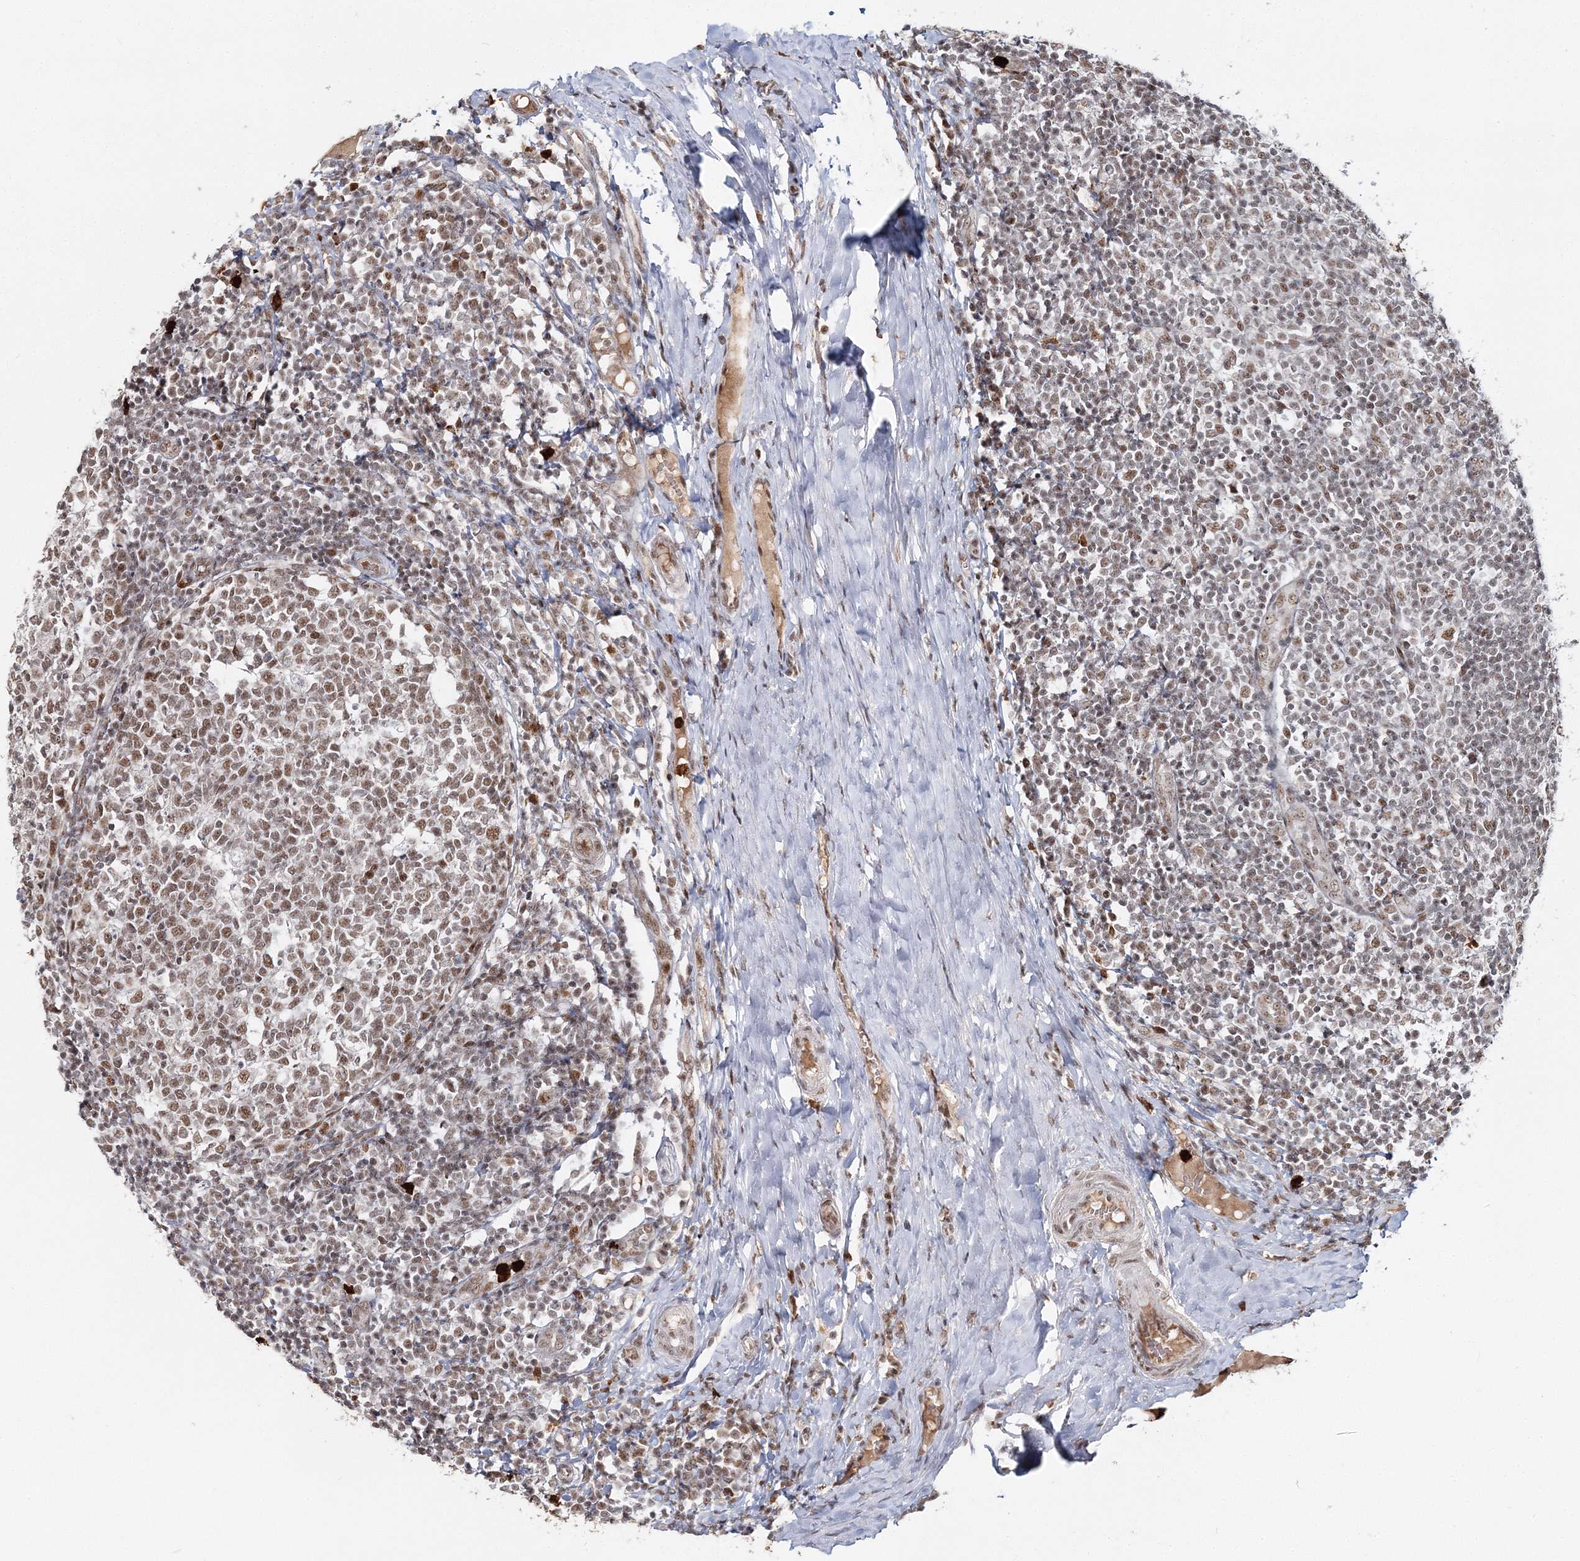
{"staining": {"intensity": "moderate", "quantity": ">75%", "location": "nuclear"}, "tissue": "tonsil", "cell_type": "Germinal center cells", "image_type": "normal", "snomed": [{"axis": "morphology", "description": "Normal tissue, NOS"}, {"axis": "topography", "description": "Tonsil"}], "caption": "The histopathology image reveals a brown stain indicating the presence of a protein in the nuclear of germinal center cells in tonsil.", "gene": "ENSG00000290315", "patient": {"sex": "female", "age": 19}}